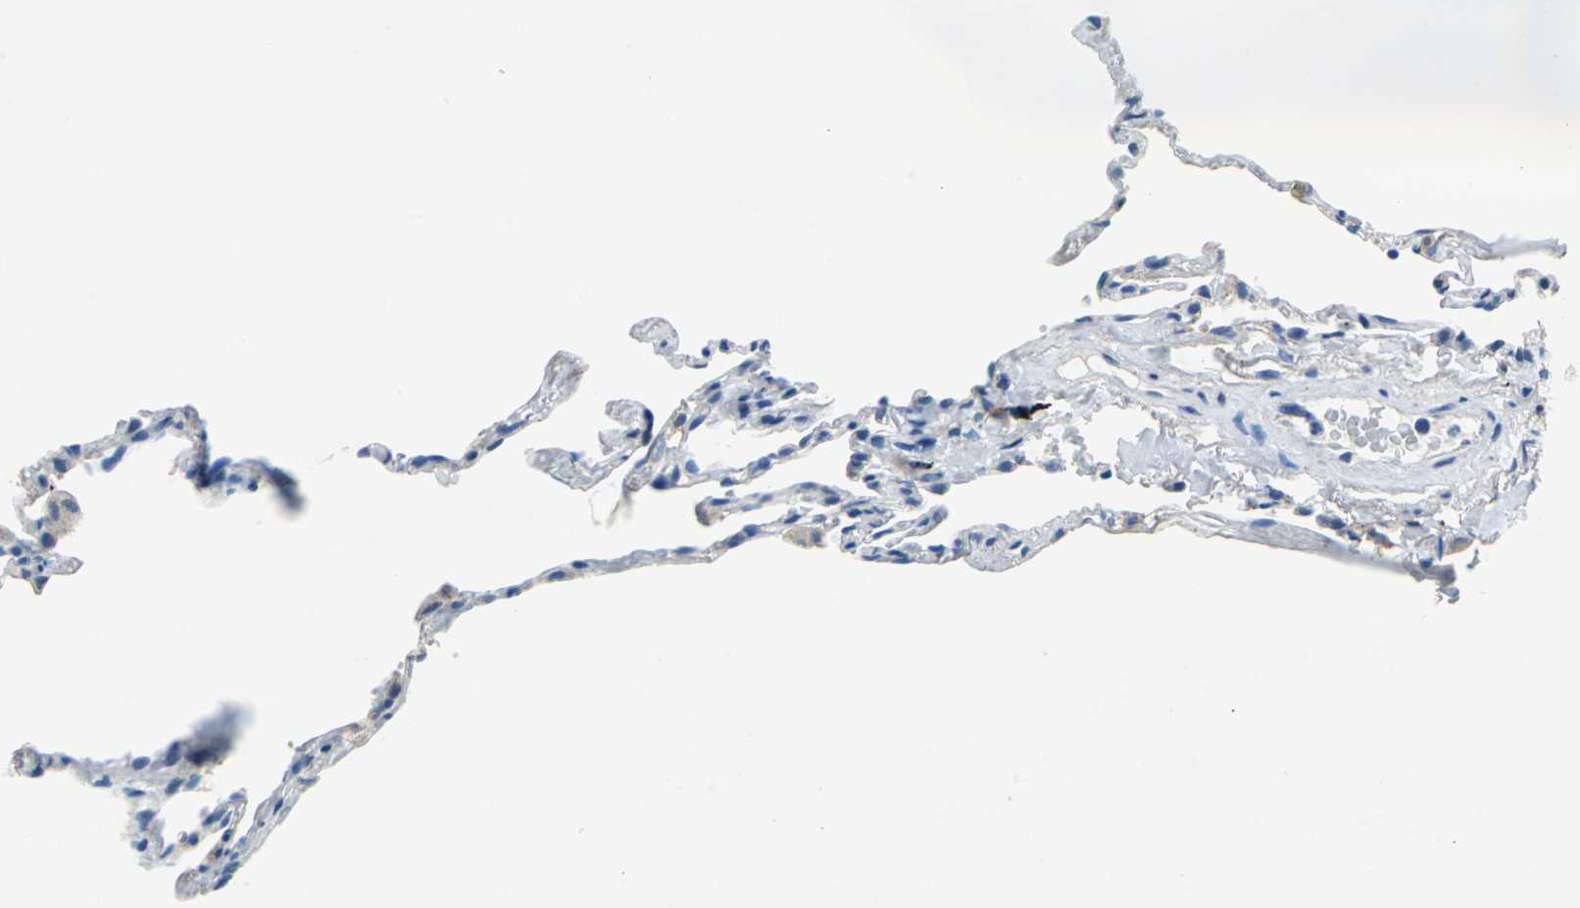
{"staining": {"intensity": "negative", "quantity": "none", "location": "none"}, "tissue": "lung", "cell_type": "Alveolar cells", "image_type": "normal", "snomed": [{"axis": "morphology", "description": "Normal tissue, NOS"}, {"axis": "topography", "description": "Lung"}], "caption": "Immunohistochemistry of benign human lung demonstrates no staining in alveolar cells.", "gene": "TEX264", "patient": {"sex": "male", "age": 59}}